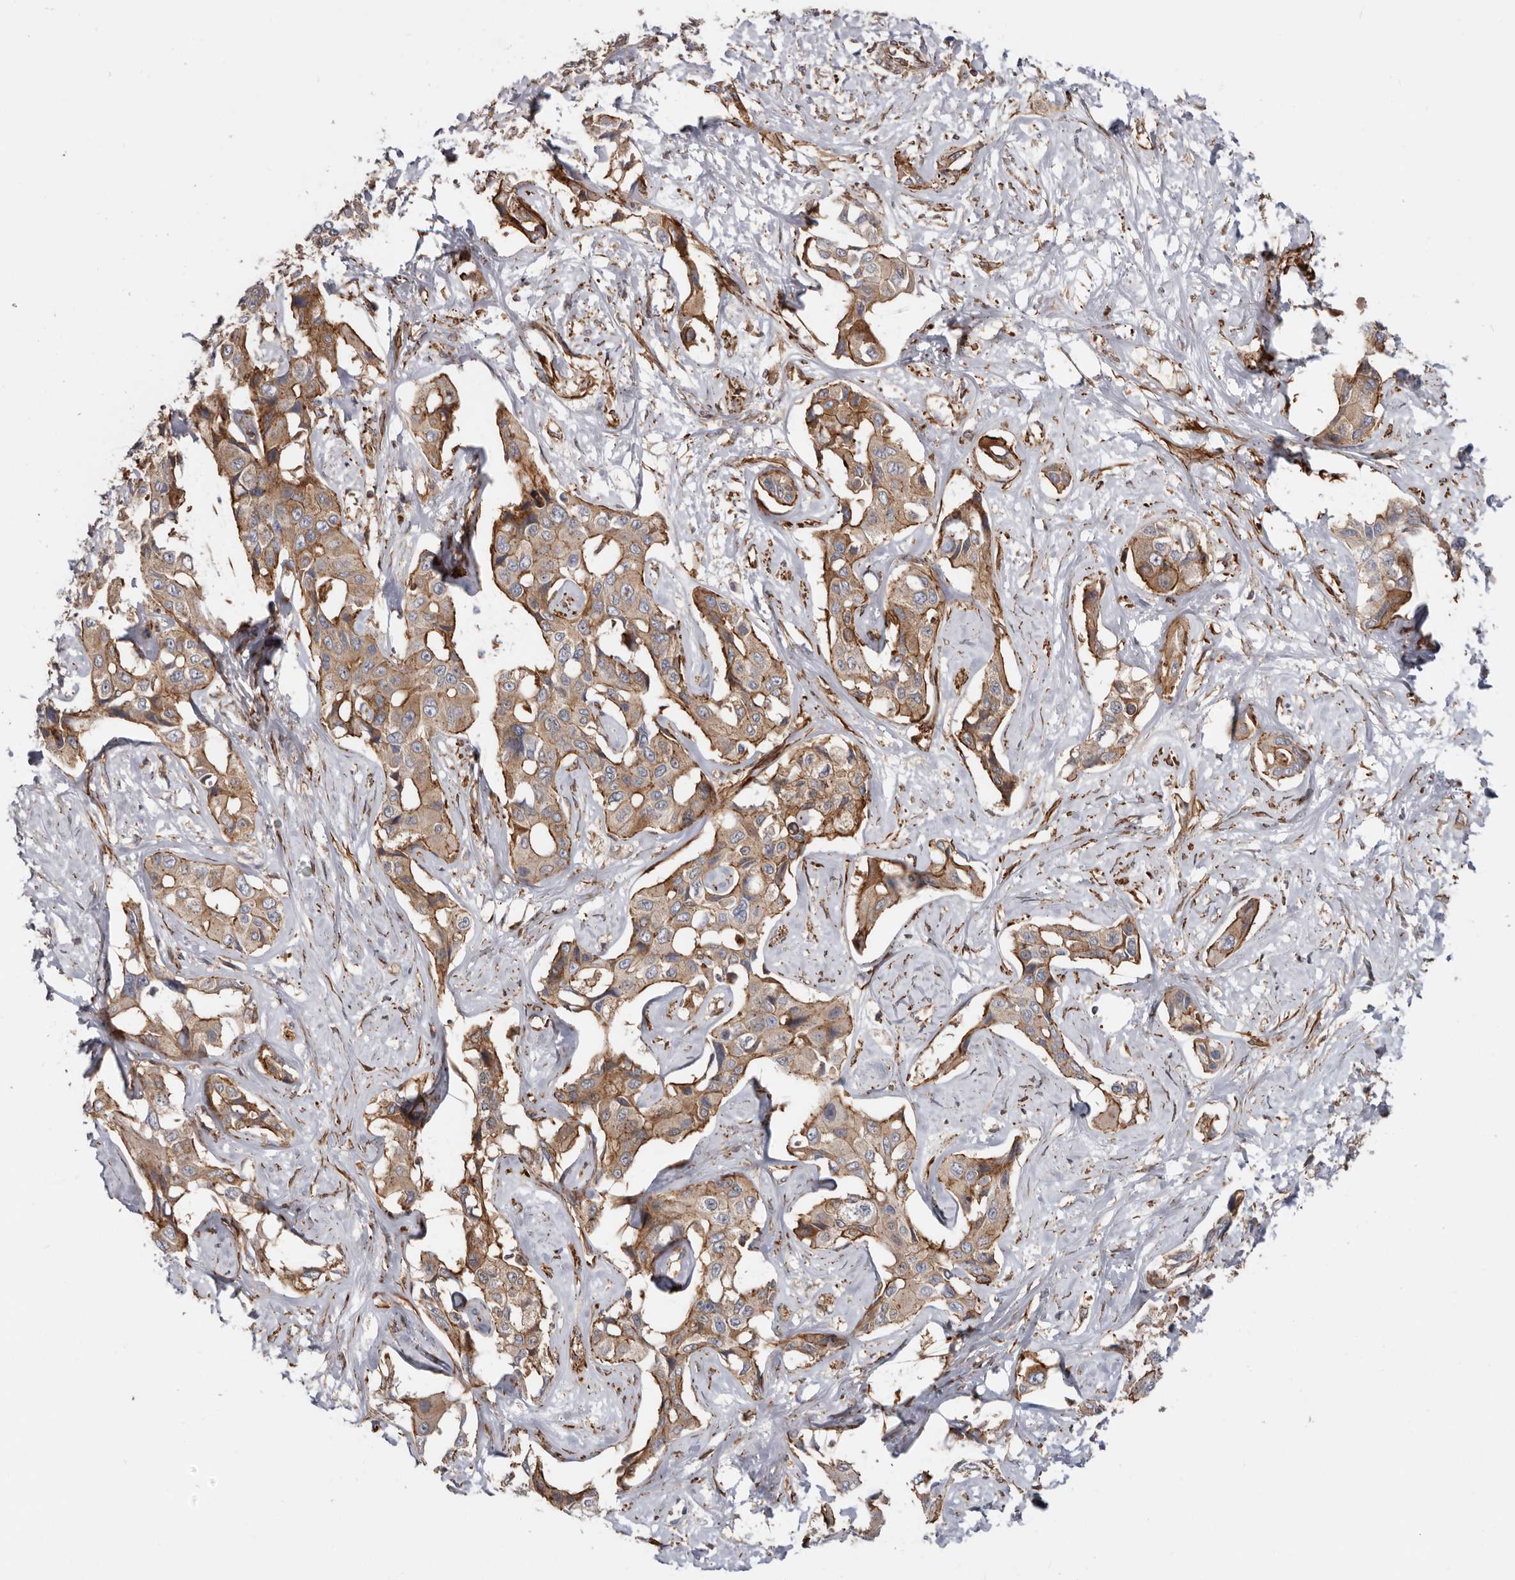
{"staining": {"intensity": "moderate", "quantity": "25%-75%", "location": "cytoplasmic/membranous"}, "tissue": "liver cancer", "cell_type": "Tumor cells", "image_type": "cancer", "snomed": [{"axis": "morphology", "description": "Cholangiocarcinoma"}, {"axis": "topography", "description": "Liver"}], "caption": "Immunohistochemical staining of human liver cancer (cholangiocarcinoma) exhibits medium levels of moderate cytoplasmic/membranous protein positivity in about 25%-75% of tumor cells. The staining was performed using DAB, with brown indicating positive protein expression. Nuclei are stained blue with hematoxylin.", "gene": "TMC7", "patient": {"sex": "male", "age": 59}}